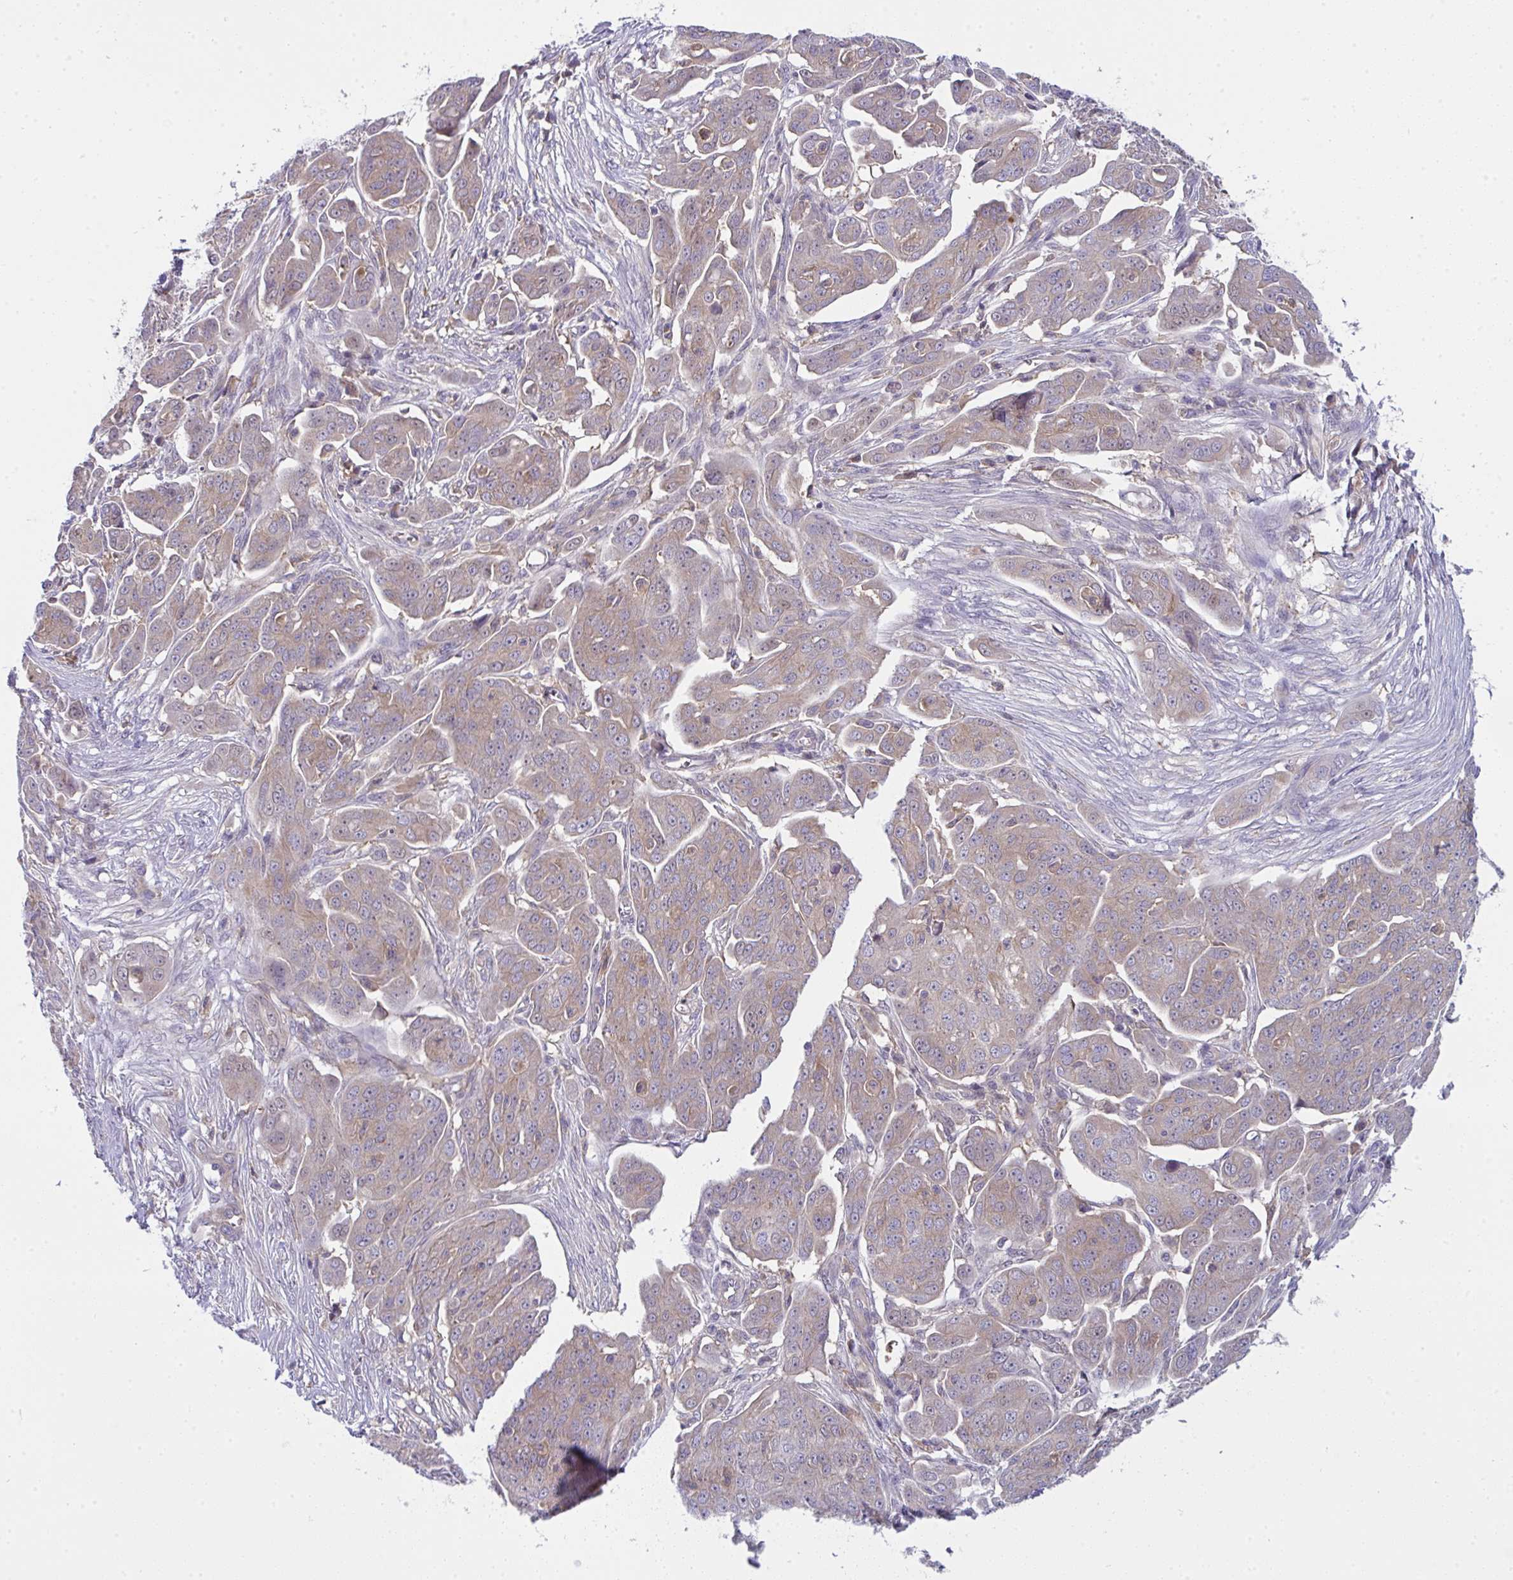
{"staining": {"intensity": "weak", "quantity": ">75%", "location": "cytoplasmic/membranous"}, "tissue": "ovarian cancer", "cell_type": "Tumor cells", "image_type": "cancer", "snomed": [{"axis": "morphology", "description": "Carcinoma, endometroid"}, {"axis": "topography", "description": "Ovary"}], "caption": "Human endometroid carcinoma (ovarian) stained for a protein (brown) reveals weak cytoplasmic/membranous positive expression in approximately >75% of tumor cells.", "gene": "ALDH16A1", "patient": {"sex": "female", "age": 70}}